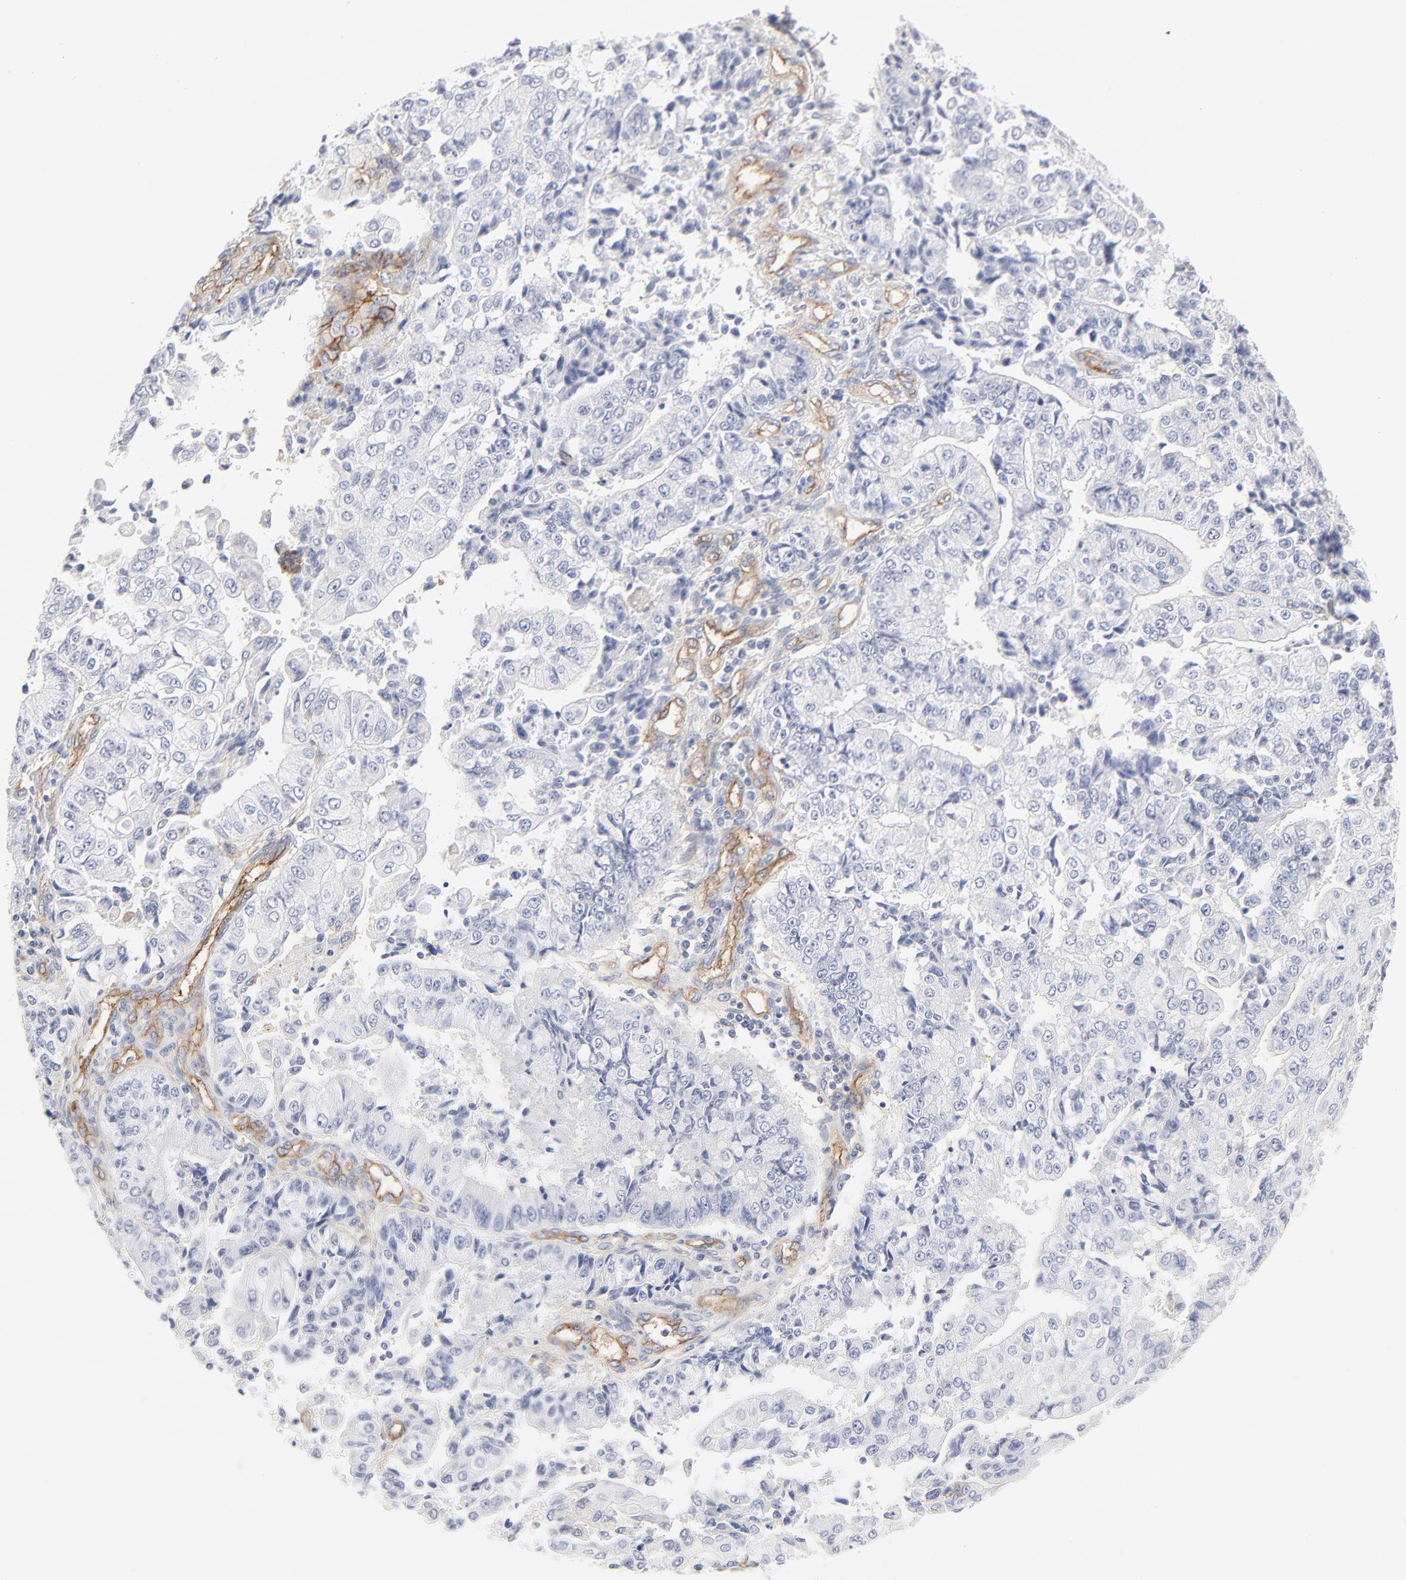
{"staining": {"intensity": "negative", "quantity": "none", "location": "none"}, "tissue": "endometrial cancer", "cell_type": "Tumor cells", "image_type": "cancer", "snomed": [{"axis": "morphology", "description": "Adenocarcinoma, NOS"}, {"axis": "topography", "description": "Endometrium"}], "caption": "Tumor cells are negative for protein expression in human endometrial adenocarcinoma.", "gene": "ITGA5", "patient": {"sex": "female", "age": 75}}